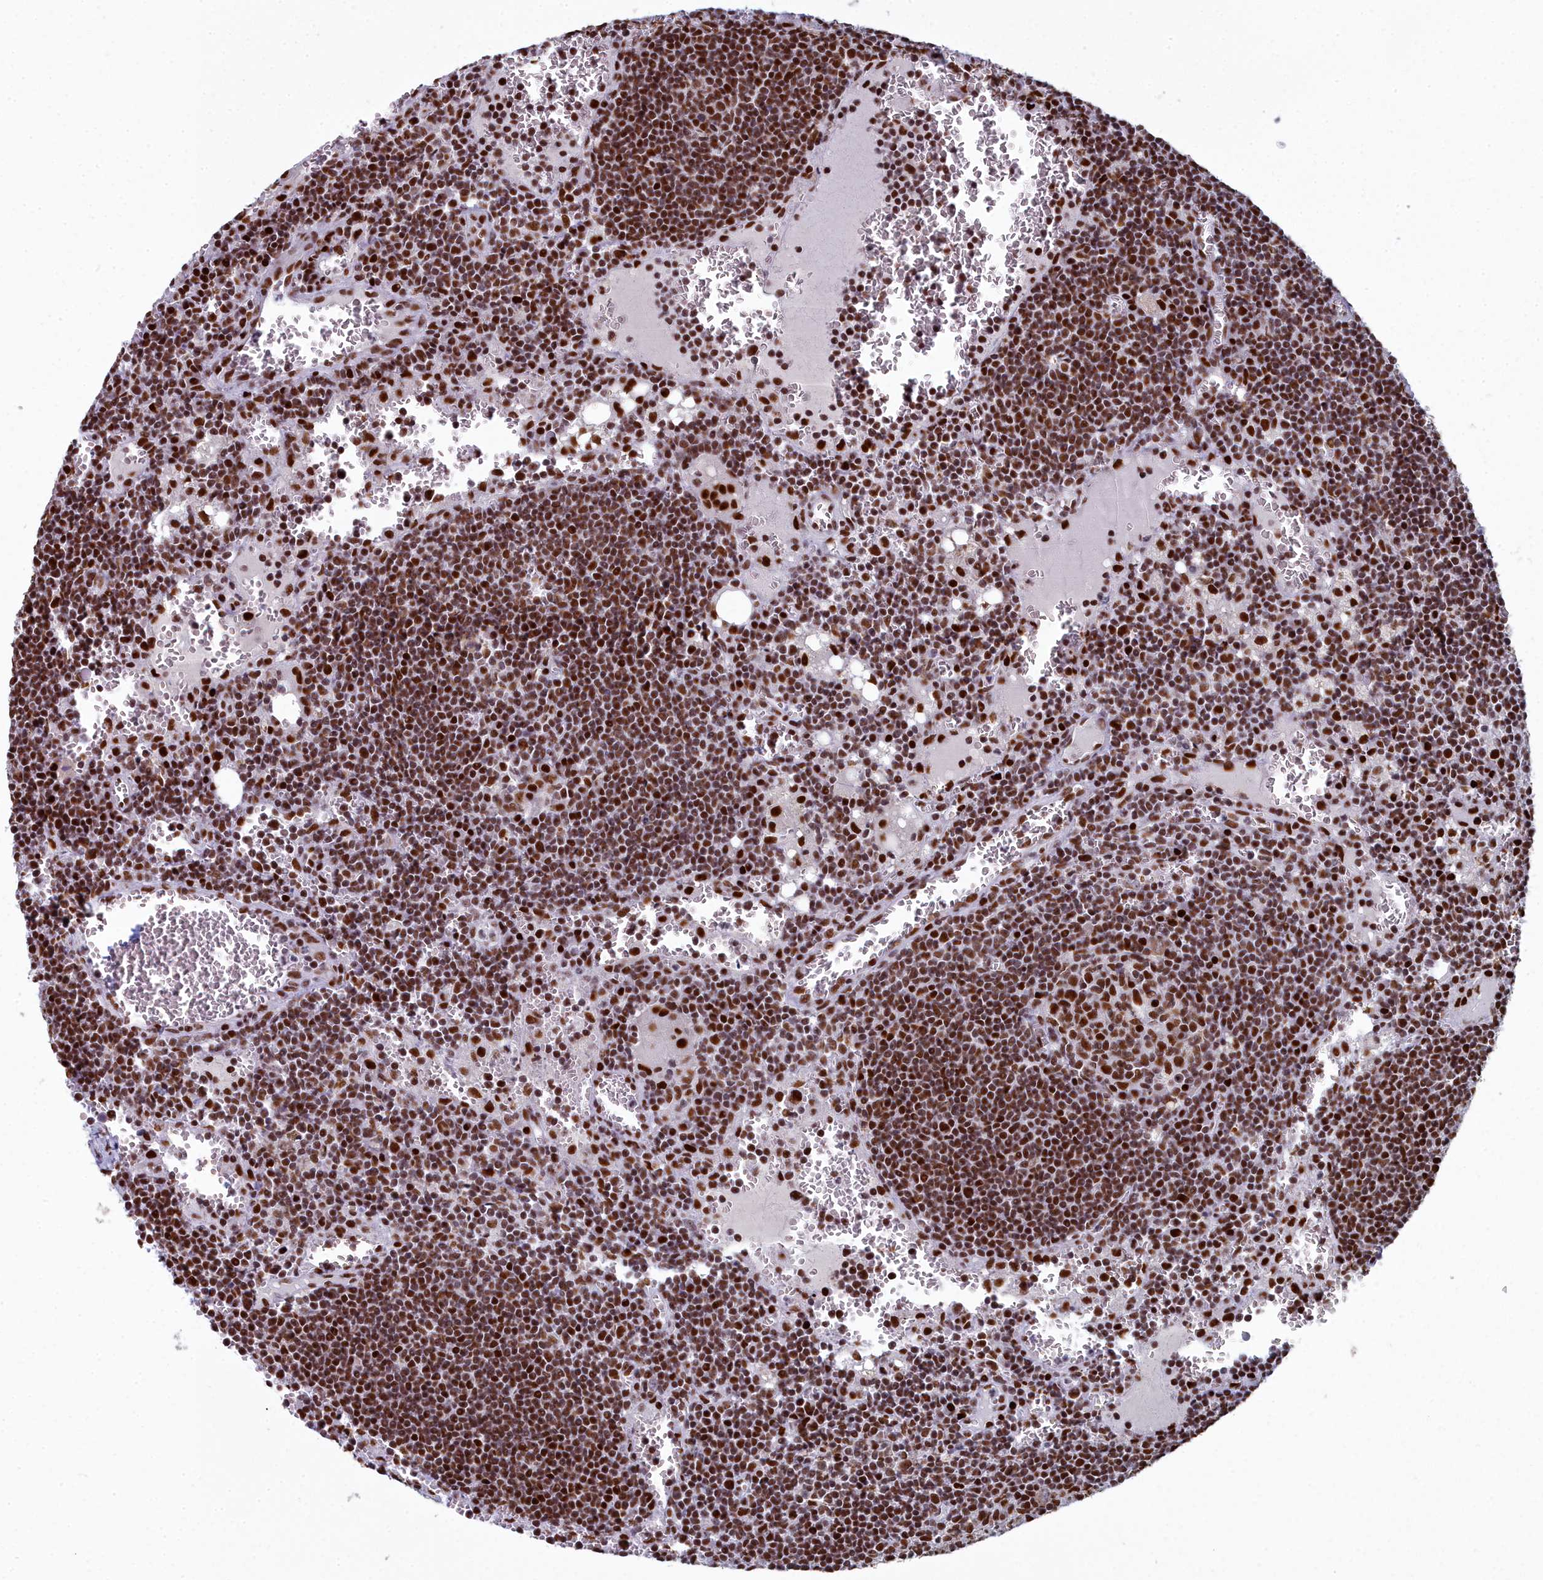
{"staining": {"intensity": "strong", "quantity": ">75%", "location": "nuclear"}, "tissue": "lymph node", "cell_type": "Germinal center cells", "image_type": "normal", "snomed": [{"axis": "morphology", "description": "Normal tissue, NOS"}, {"axis": "topography", "description": "Lymph node"}], "caption": "Immunohistochemistry (IHC) of normal human lymph node reveals high levels of strong nuclear expression in approximately >75% of germinal center cells. Ihc stains the protein in brown and the nuclei are stained blue.", "gene": "SF3B3", "patient": {"sex": "female", "age": 73}}